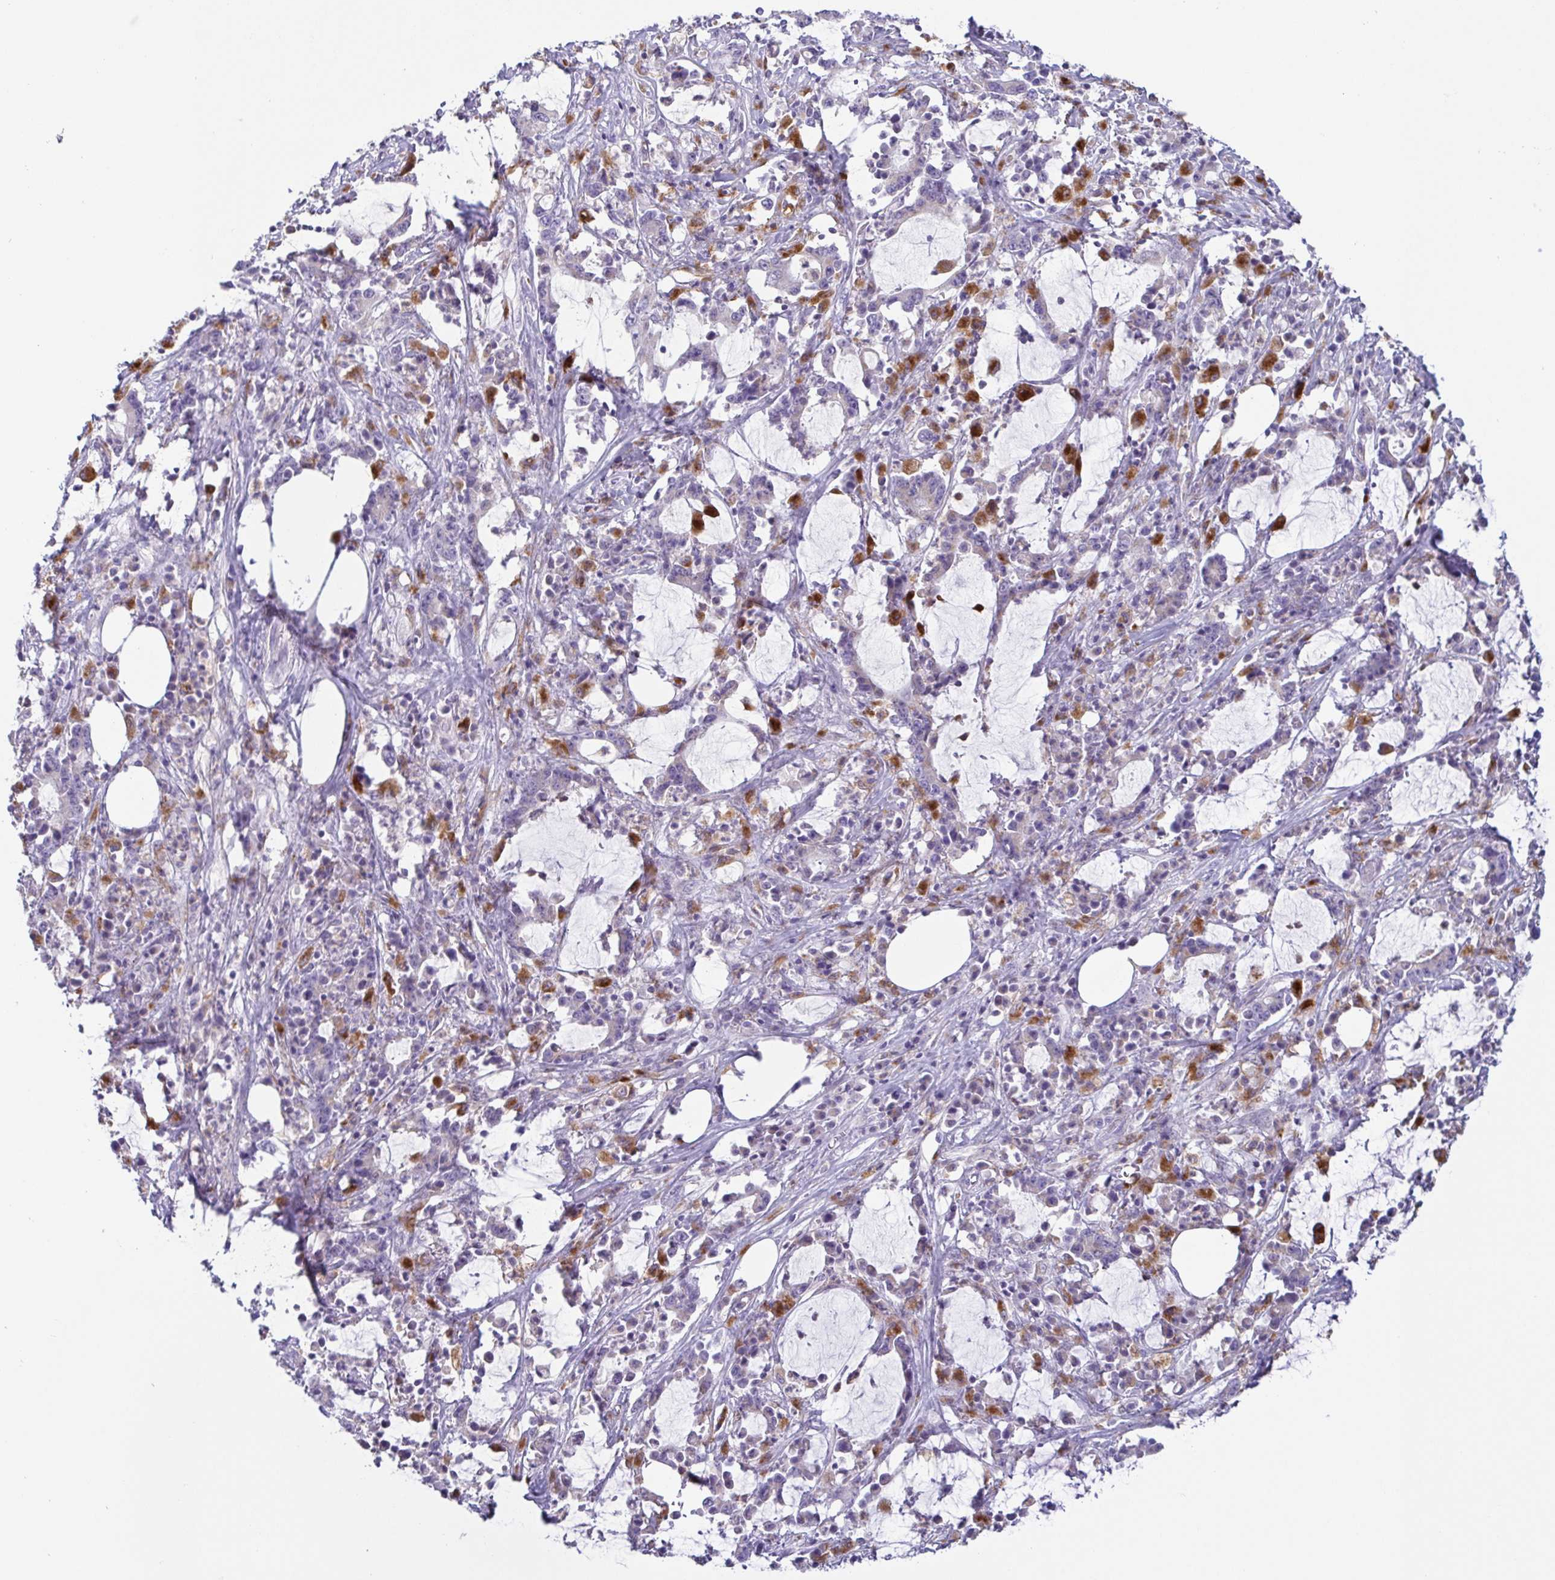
{"staining": {"intensity": "strong", "quantity": "<25%", "location": "cytoplasmic/membranous"}, "tissue": "stomach cancer", "cell_type": "Tumor cells", "image_type": "cancer", "snomed": [{"axis": "morphology", "description": "Adenocarcinoma, NOS"}, {"axis": "topography", "description": "Stomach, upper"}], "caption": "About <25% of tumor cells in human stomach cancer exhibit strong cytoplasmic/membranous protein staining as visualized by brown immunohistochemical staining.", "gene": "ATP6V1G2", "patient": {"sex": "male", "age": 68}}